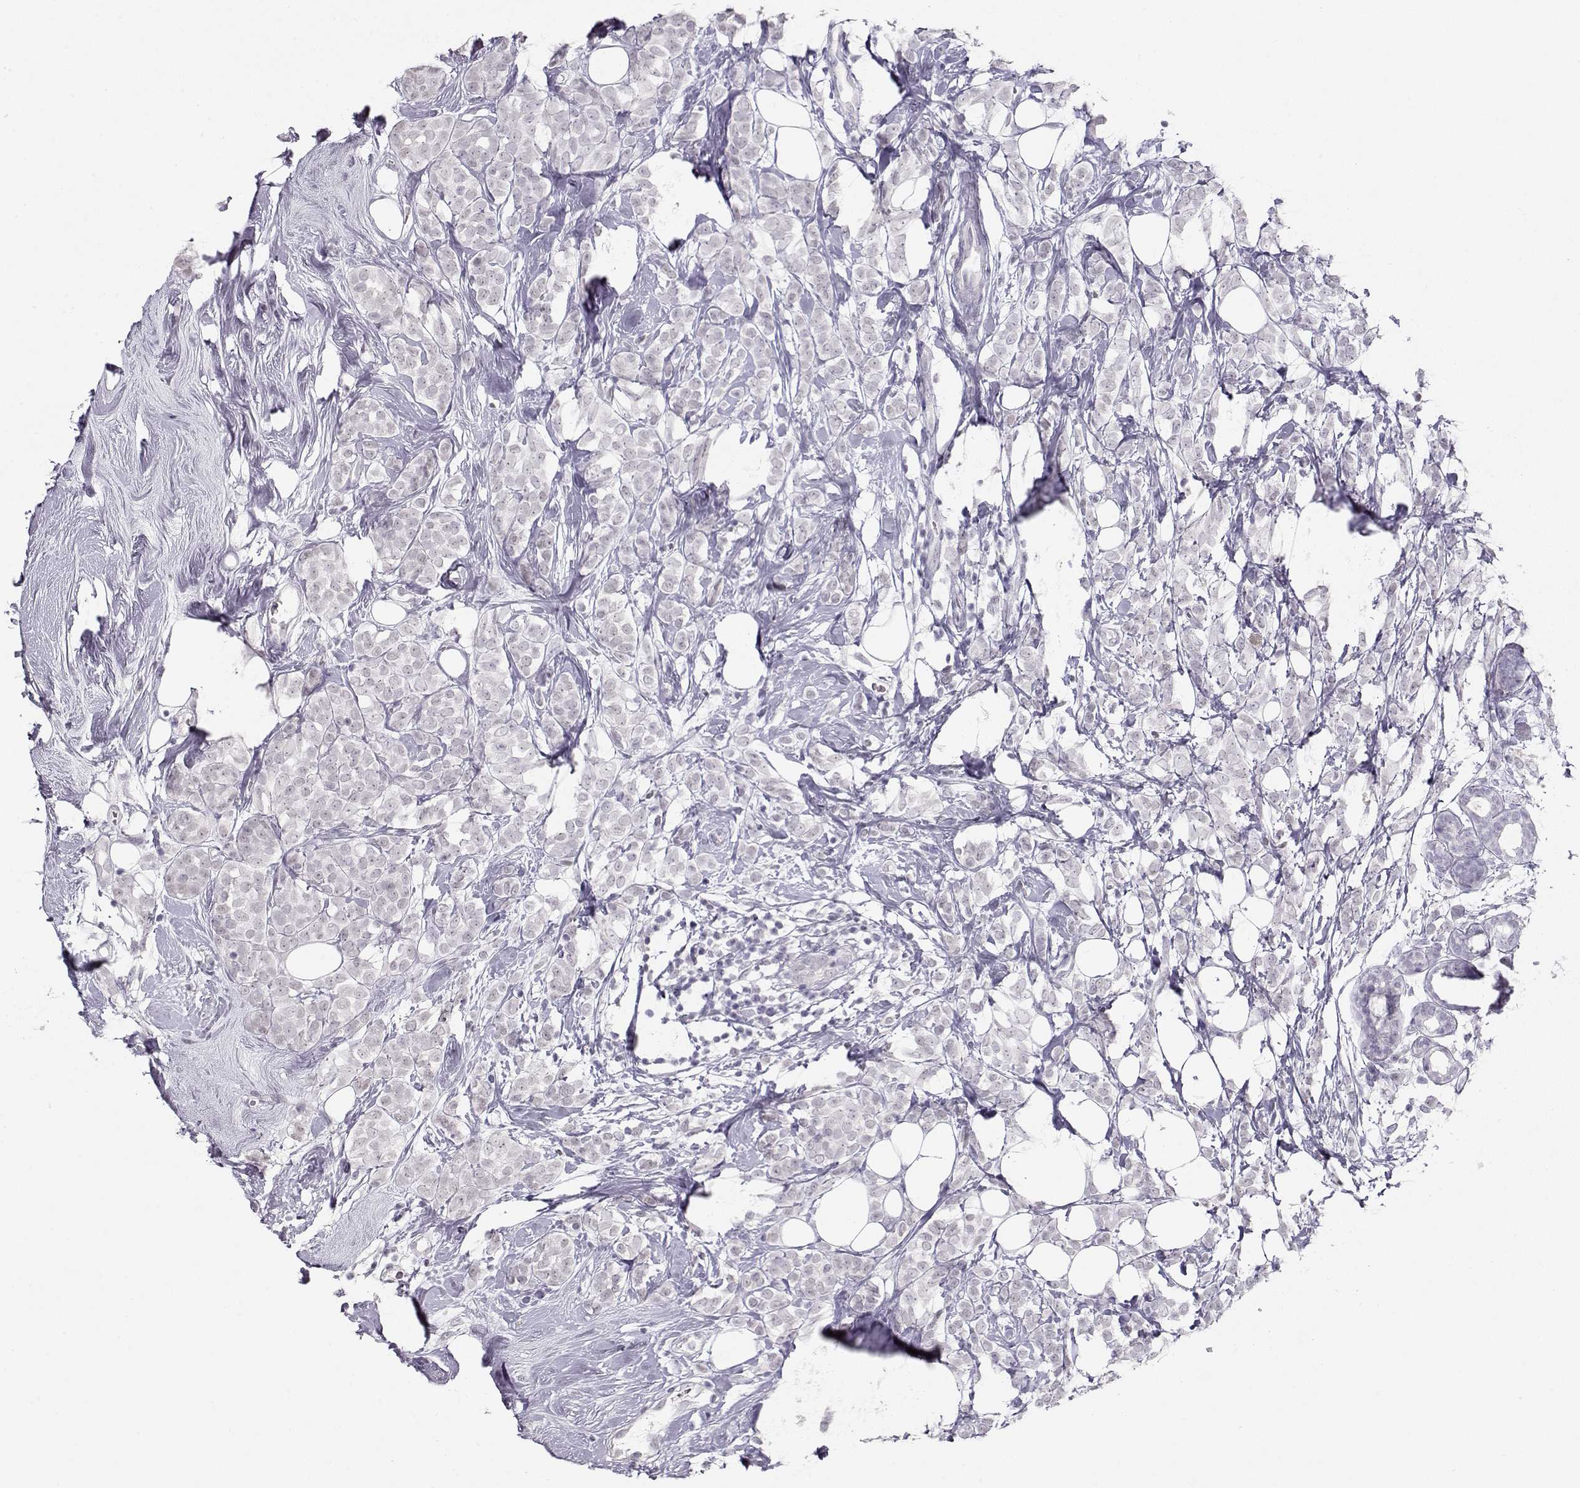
{"staining": {"intensity": "negative", "quantity": "none", "location": "none"}, "tissue": "breast cancer", "cell_type": "Tumor cells", "image_type": "cancer", "snomed": [{"axis": "morphology", "description": "Lobular carcinoma"}, {"axis": "topography", "description": "Breast"}], "caption": "High power microscopy photomicrograph of an immunohistochemistry image of breast lobular carcinoma, revealing no significant staining in tumor cells.", "gene": "IMPG1", "patient": {"sex": "female", "age": 49}}